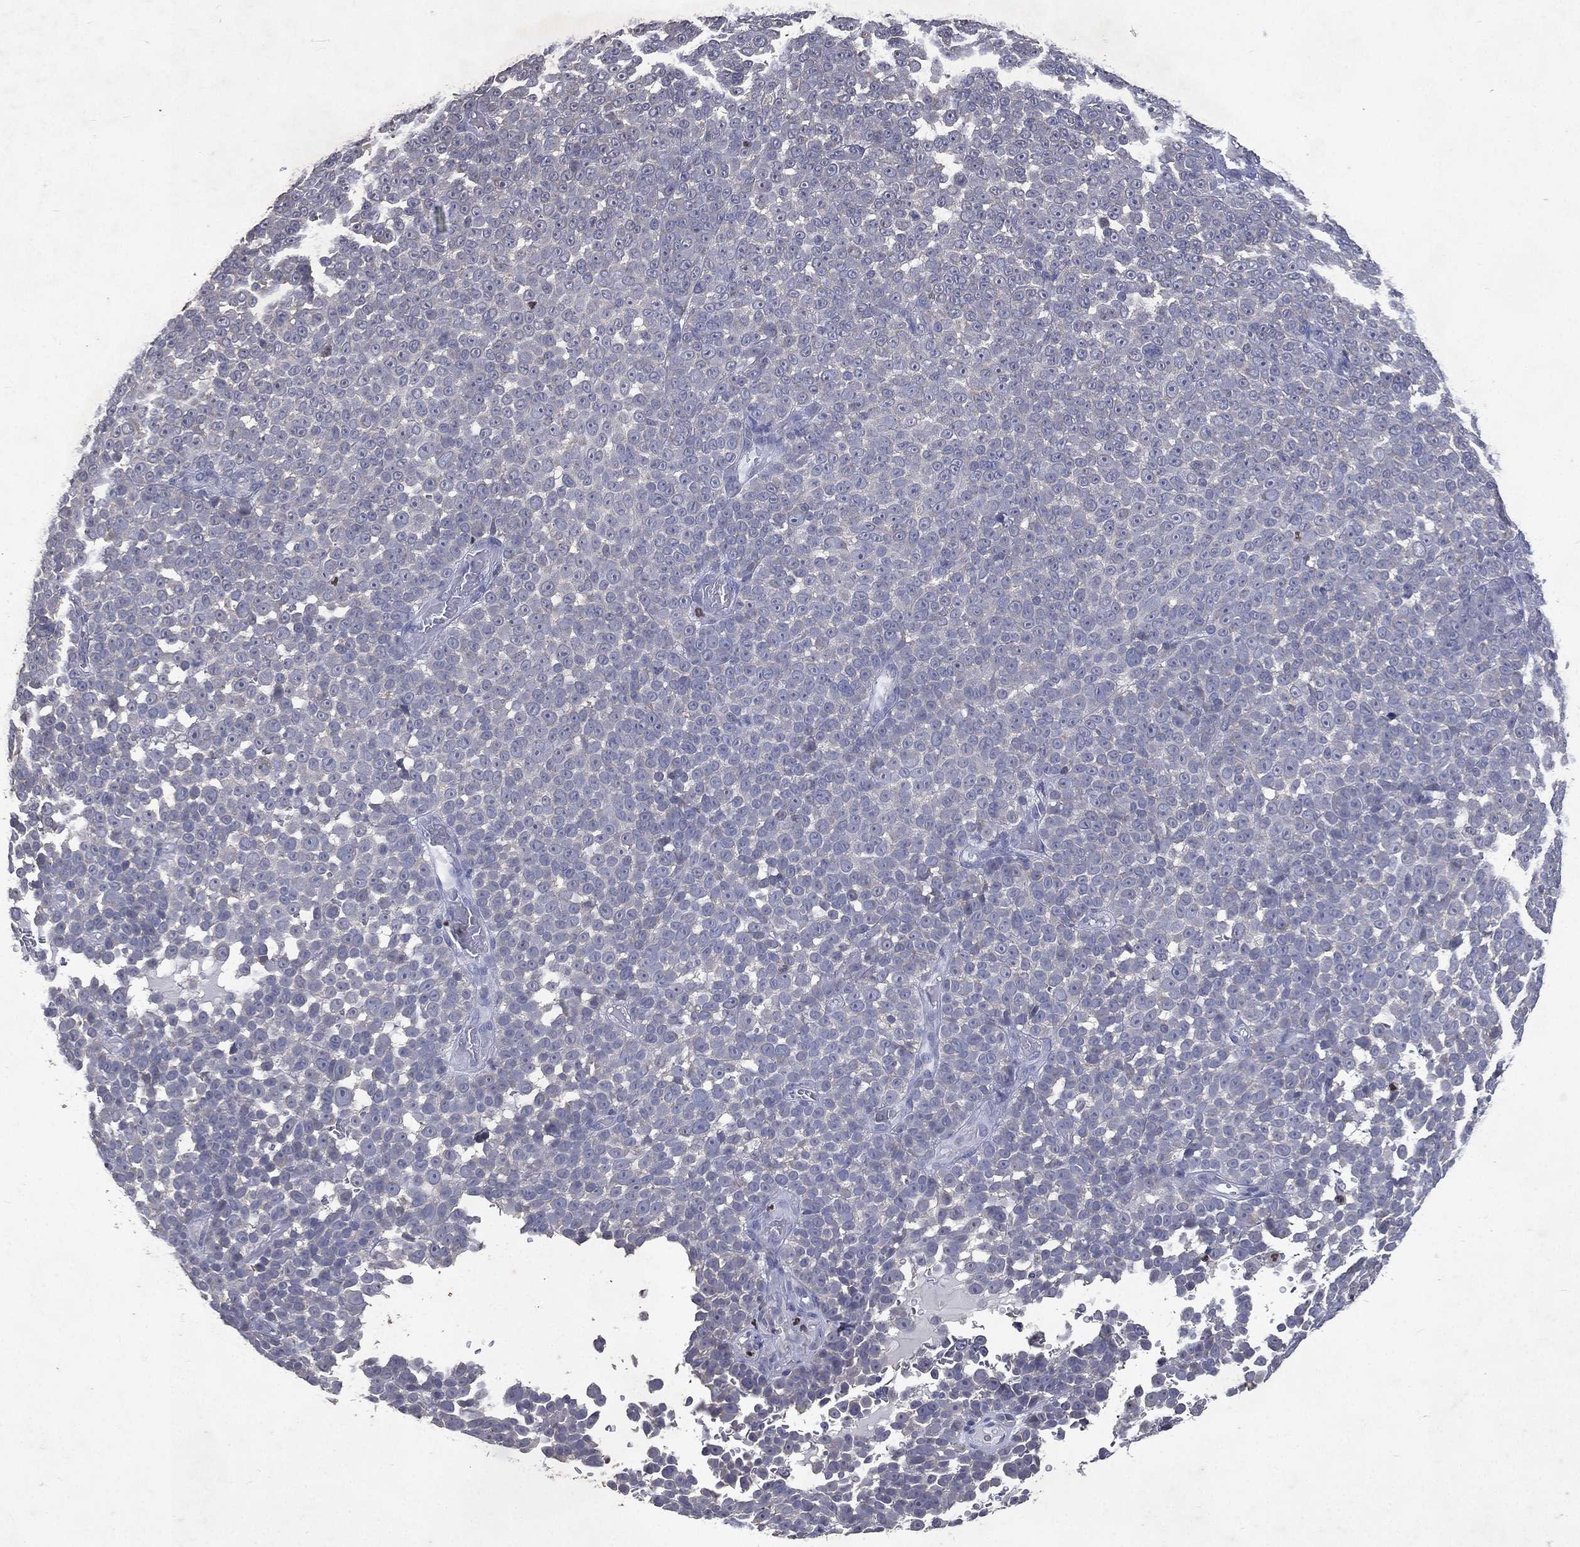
{"staining": {"intensity": "negative", "quantity": "none", "location": "none"}, "tissue": "melanoma", "cell_type": "Tumor cells", "image_type": "cancer", "snomed": [{"axis": "morphology", "description": "Malignant melanoma, NOS"}, {"axis": "topography", "description": "Skin"}], "caption": "DAB immunohistochemical staining of melanoma reveals no significant positivity in tumor cells.", "gene": "SLC34A2", "patient": {"sex": "female", "age": 95}}